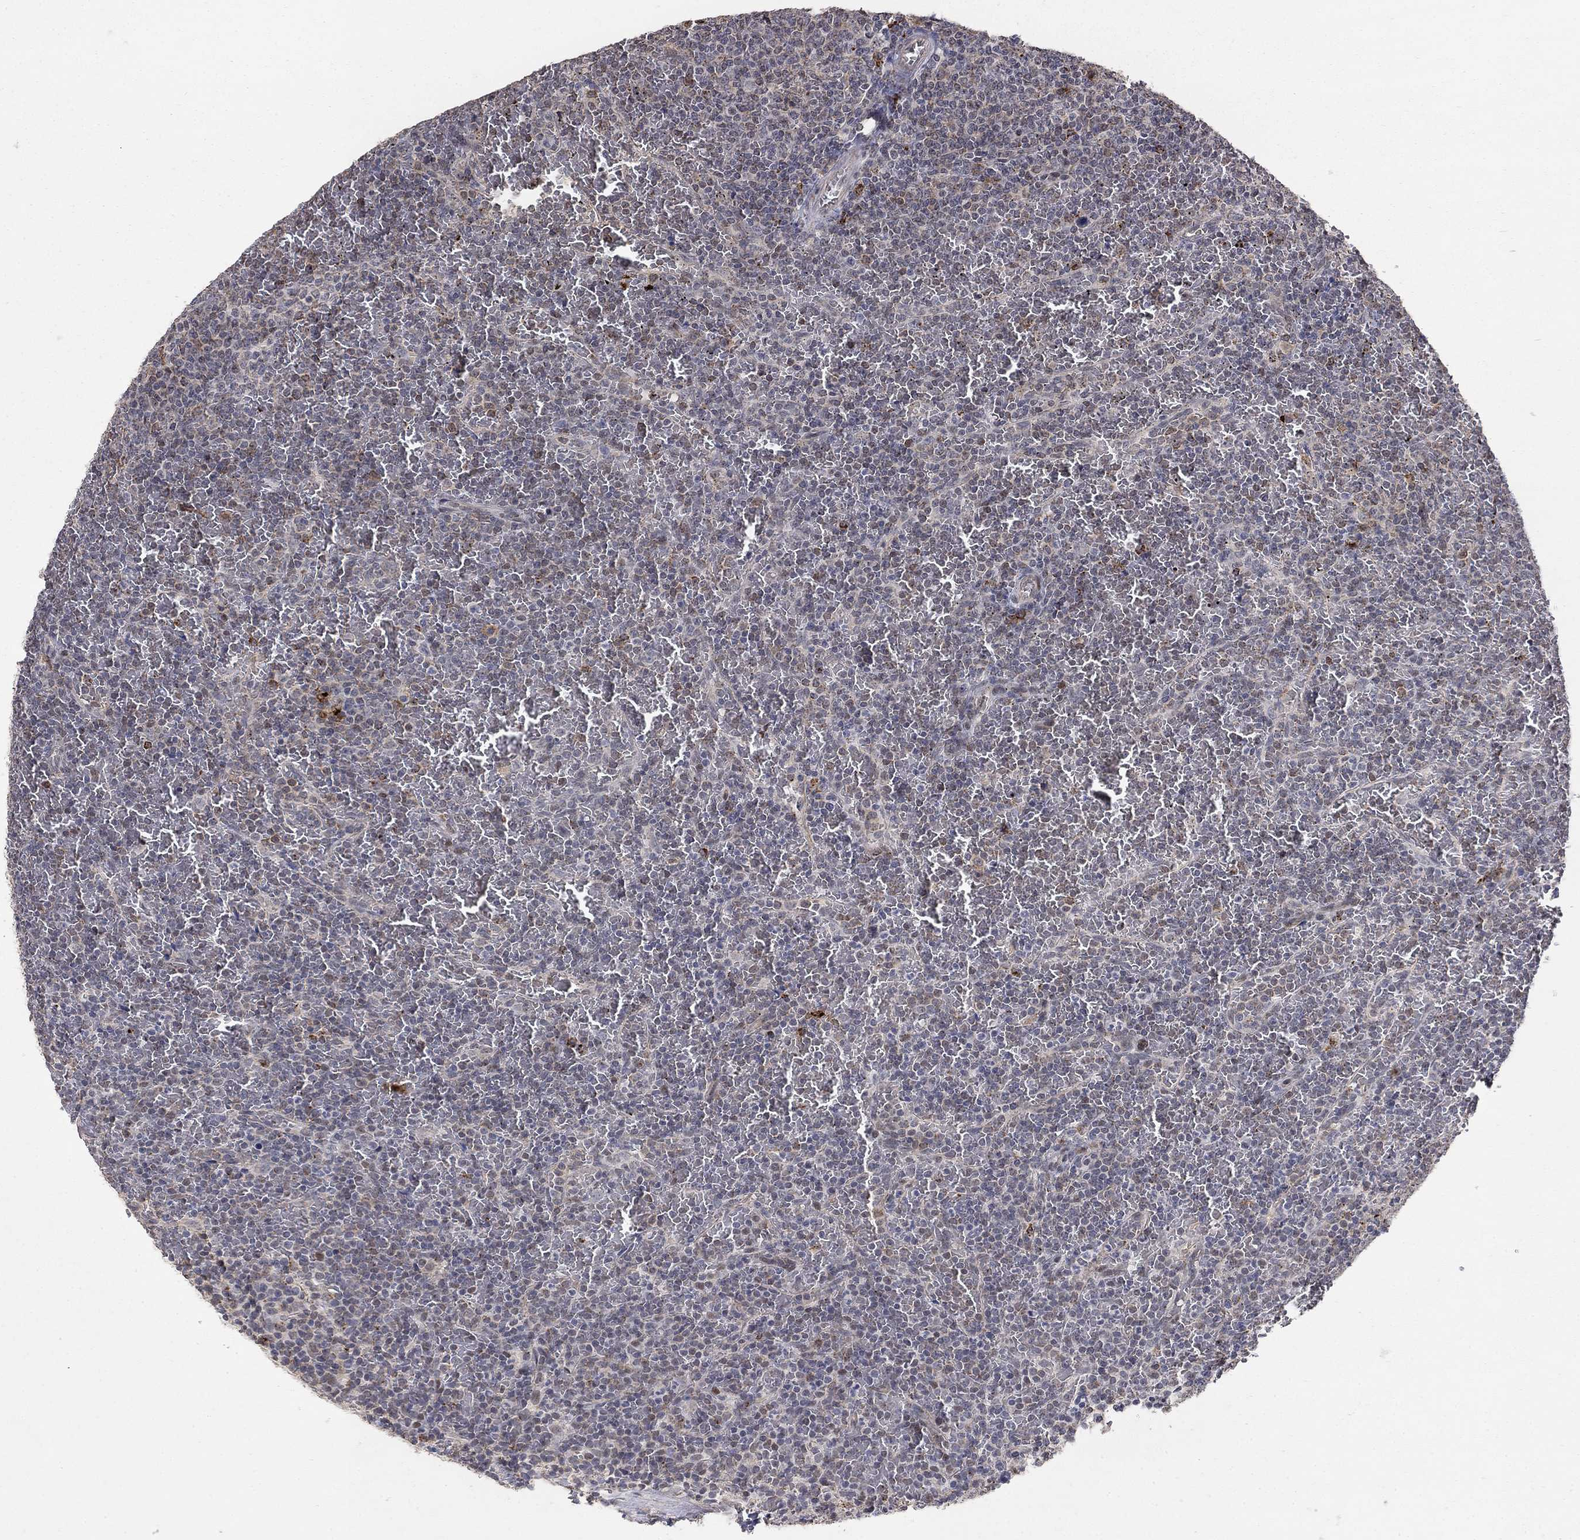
{"staining": {"intensity": "negative", "quantity": "none", "location": "none"}, "tissue": "lymphoma", "cell_type": "Tumor cells", "image_type": "cancer", "snomed": [{"axis": "morphology", "description": "Malignant lymphoma, non-Hodgkin's type, Low grade"}, {"axis": "topography", "description": "Spleen"}], "caption": "DAB (3,3'-diaminobenzidine) immunohistochemical staining of human low-grade malignant lymphoma, non-Hodgkin's type reveals no significant positivity in tumor cells.", "gene": "GRIA3", "patient": {"sex": "female", "age": 77}}